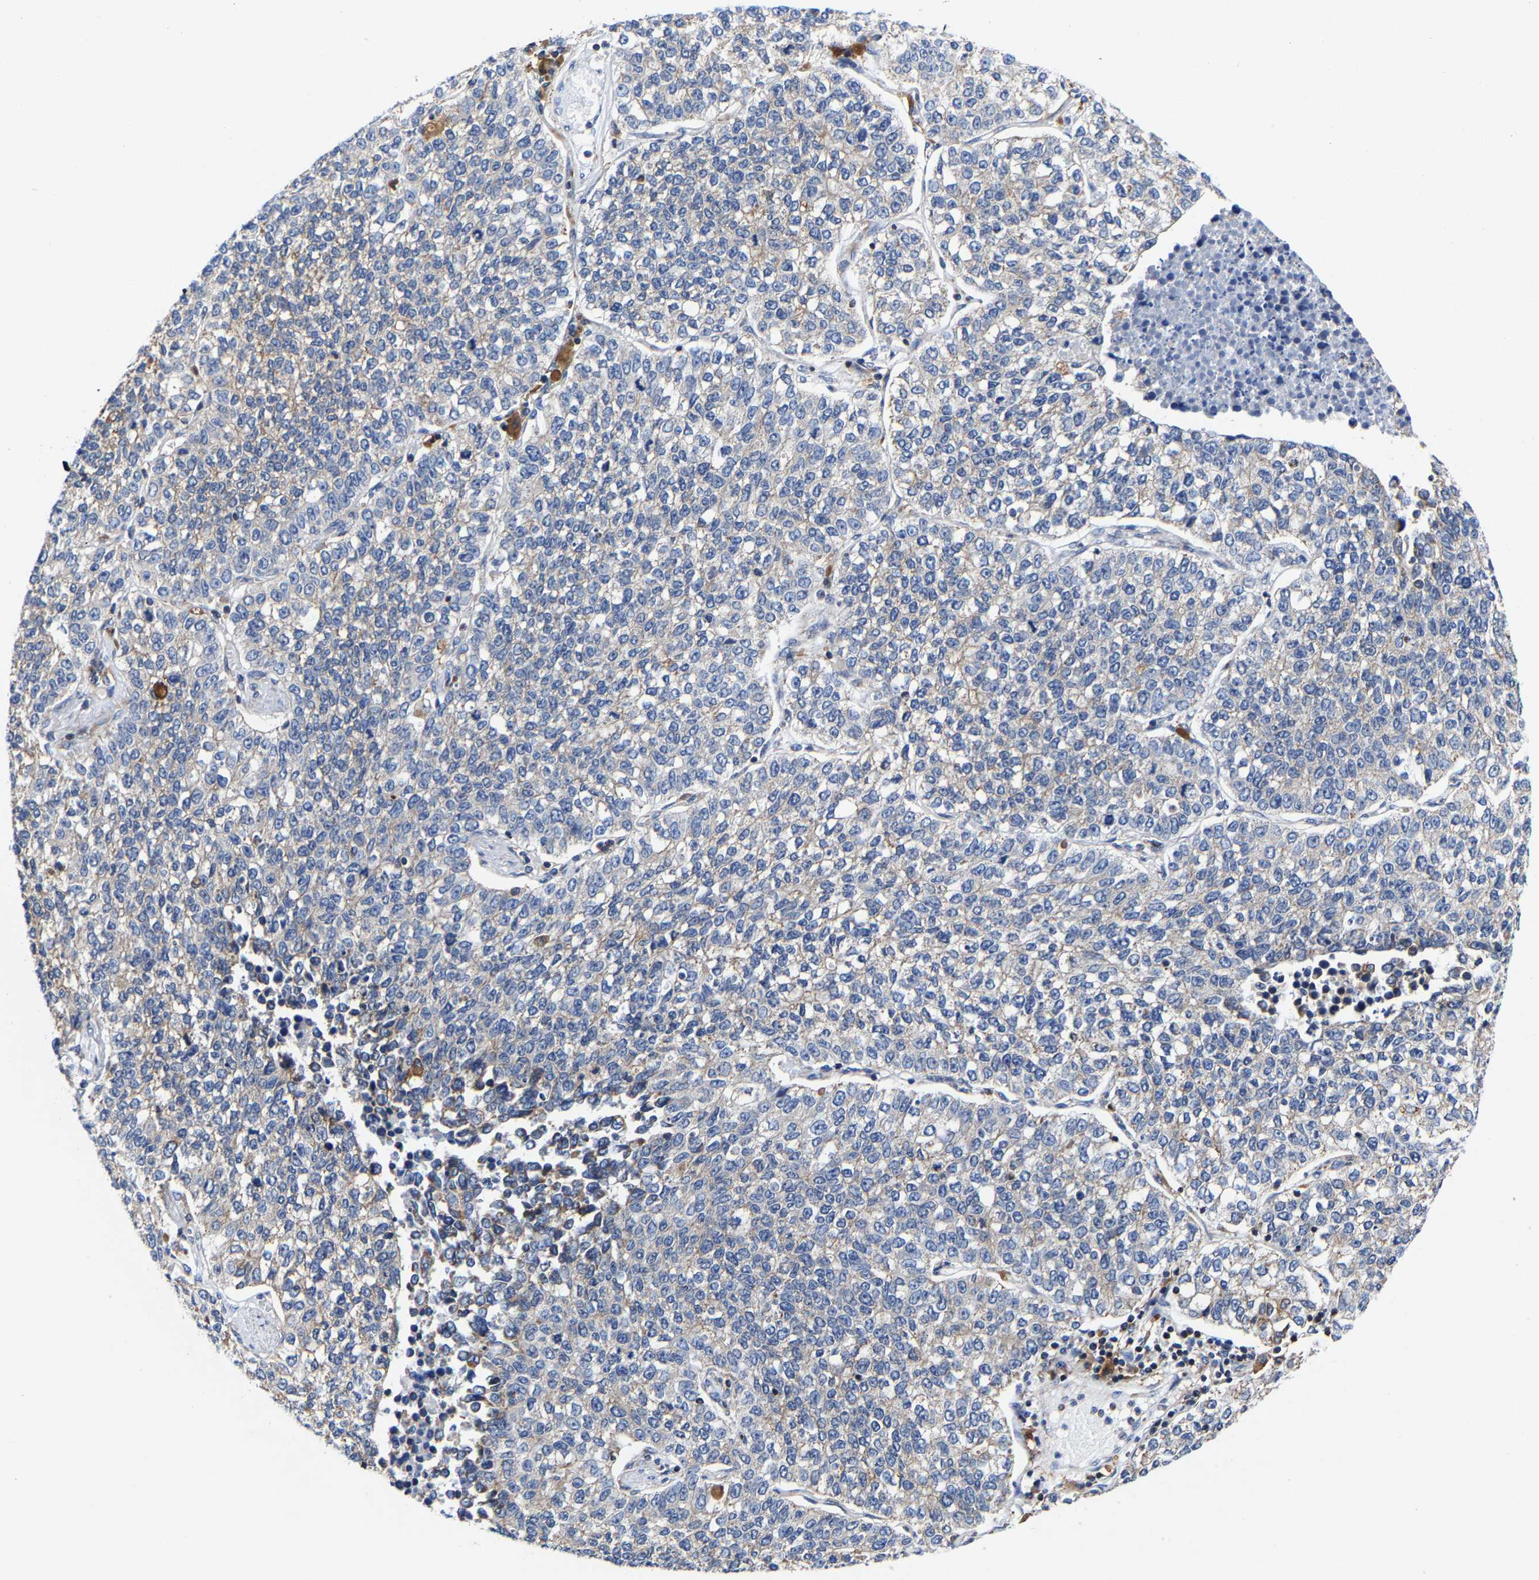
{"staining": {"intensity": "weak", "quantity": "<25%", "location": "cytoplasmic/membranous"}, "tissue": "lung cancer", "cell_type": "Tumor cells", "image_type": "cancer", "snomed": [{"axis": "morphology", "description": "Adenocarcinoma, NOS"}, {"axis": "topography", "description": "Lung"}], "caption": "An IHC histopathology image of lung adenocarcinoma is shown. There is no staining in tumor cells of lung adenocarcinoma.", "gene": "PFKFB3", "patient": {"sex": "male", "age": 49}}